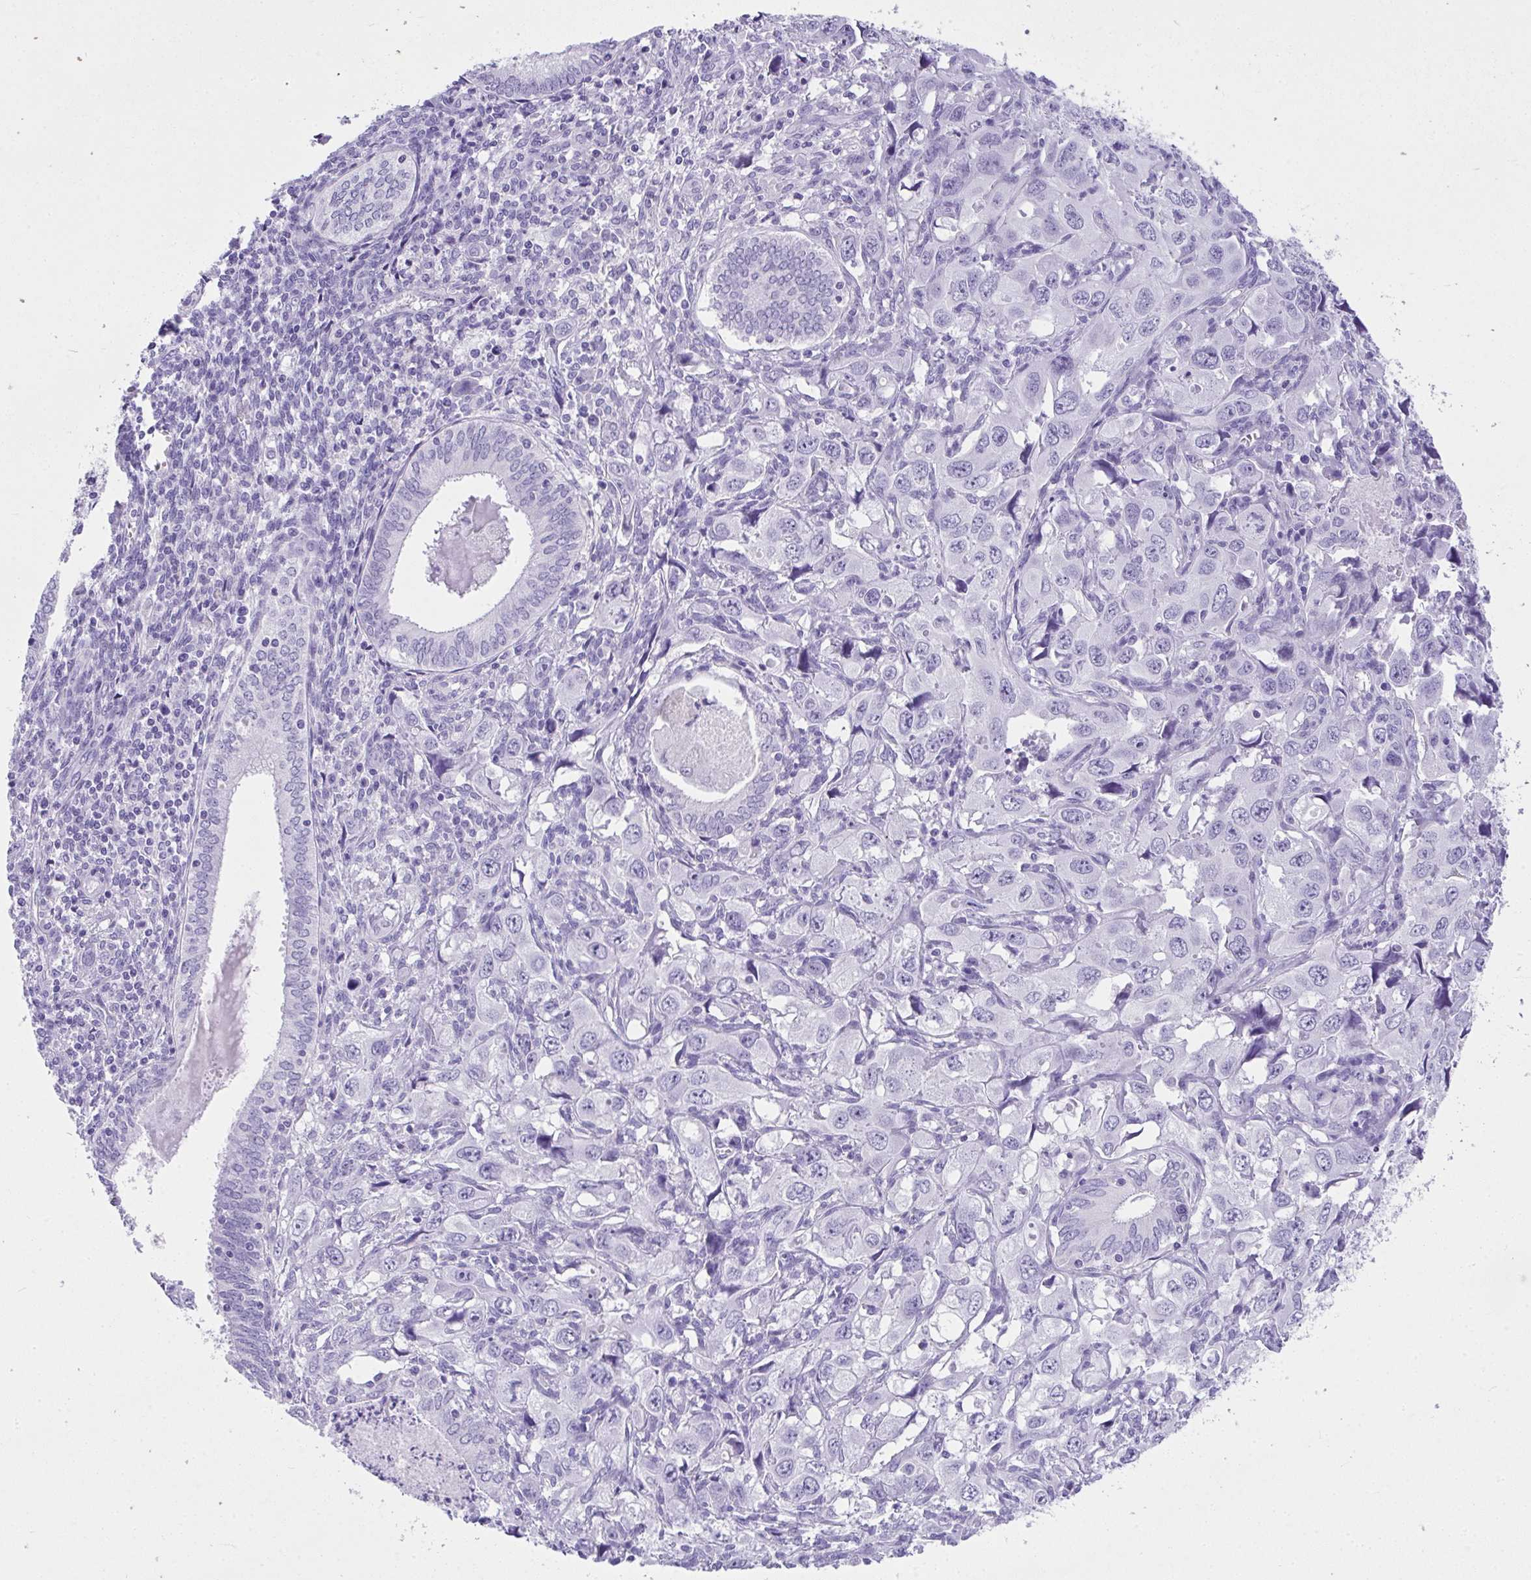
{"staining": {"intensity": "negative", "quantity": "none", "location": "none"}, "tissue": "endometrial cancer", "cell_type": "Tumor cells", "image_type": "cancer", "snomed": [{"axis": "morphology", "description": "Adenocarcinoma, NOS"}, {"axis": "topography", "description": "Uterus"}], "caption": "This is an immunohistochemistry (IHC) image of endometrial adenocarcinoma. There is no positivity in tumor cells.", "gene": "AVIL", "patient": {"sex": "female", "age": 62}}